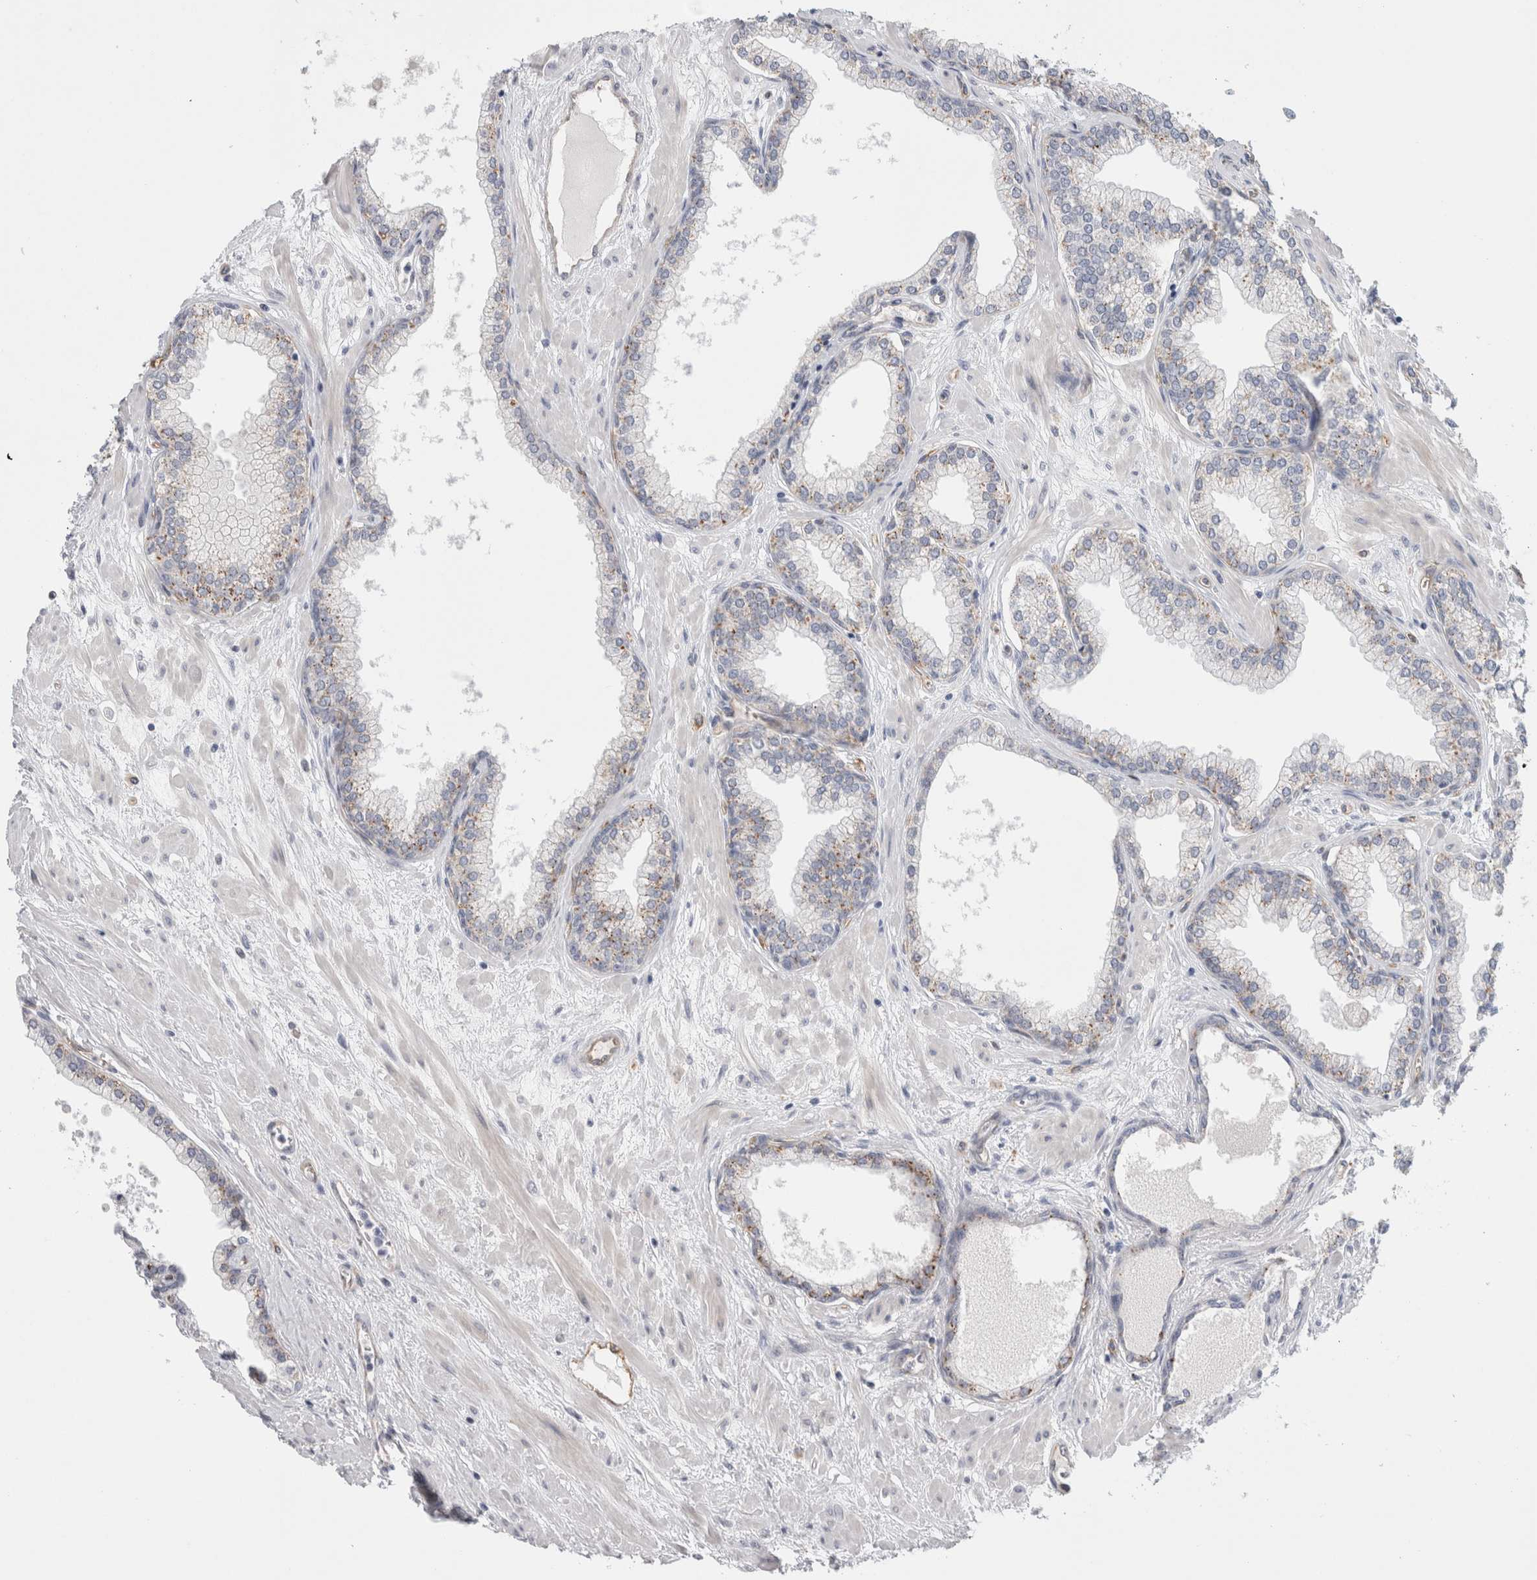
{"staining": {"intensity": "moderate", "quantity": "25%-75%", "location": "cytoplasmic/membranous"}, "tissue": "prostate", "cell_type": "Glandular cells", "image_type": "normal", "snomed": [{"axis": "morphology", "description": "Normal tissue, NOS"}, {"axis": "morphology", "description": "Urothelial carcinoma, Low grade"}, {"axis": "topography", "description": "Urinary bladder"}, {"axis": "topography", "description": "Prostate"}], "caption": "The immunohistochemical stain shows moderate cytoplasmic/membranous positivity in glandular cells of benign prostate. The protein is shown in brown color, while the nuclei are stained blue.", "gene": "ANKMY1", "patient": {"sex": "male", "age": 60}}